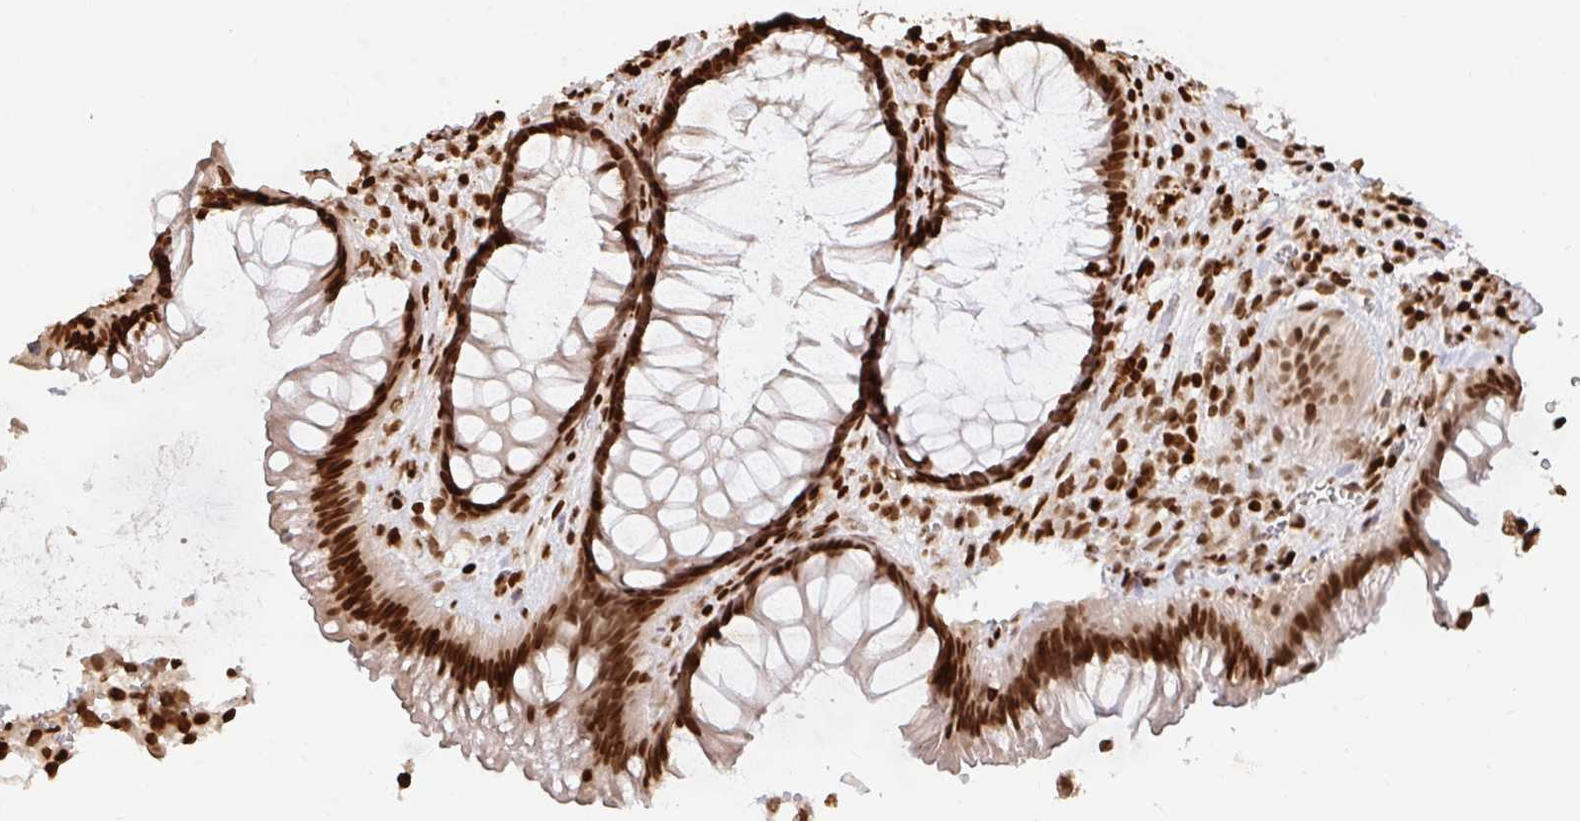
{"staining": {"intensity": "strong", "quantity": ">75%", "location": "nuclear"}, "tissue": "rectum", "cell_type": "Glandular cells", "image_type": "normal", "snomed": [{"axis": "morphology", "description": "Normal tissue, NOS"}, {"axis": "topography", "description": "Rectum"}], "caption": "About >75% of glandular cells in benign human rectum show strong nuclear protein positivity as visualized by brown immunohistochemical staining.", "gene": "H2BC5", "patient": {"sex": "male", "age": 53}}